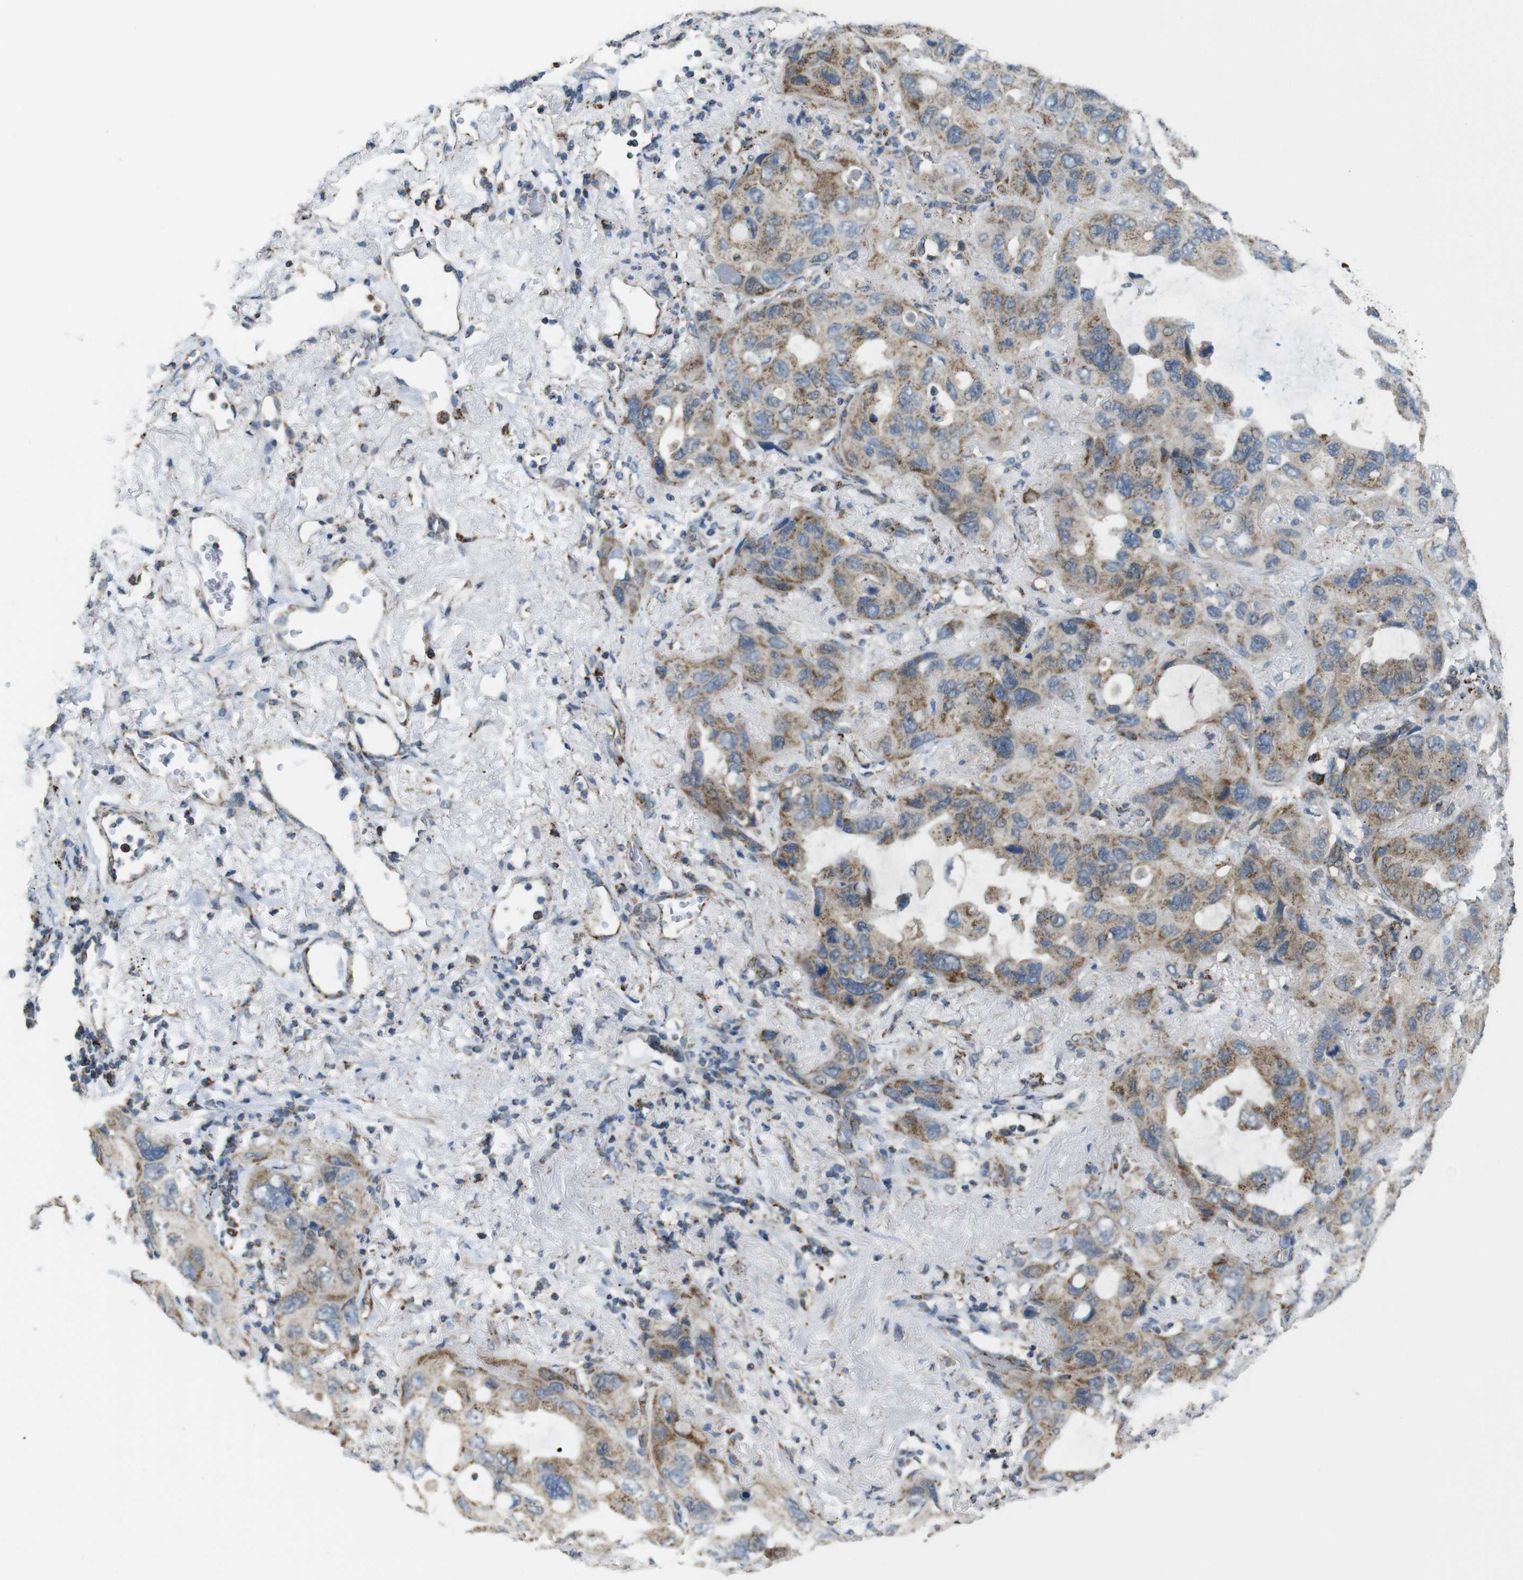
{"staining": {"intensity": "moderate", "quantity": ">75%", "location": "cytoplasmic/membranous"}, "tissue": "lung cancer", "cell_type": "Tumor cells", "image_type": "cancer", "snomed": [{"axis": "morphology", "description": "Squamous cell carcinoma, NOS"}, {"axis": "topography", "description": "Lung"}], "caption": "About >75% of tumor cells in human lung squamous cell carcinoma display moderate cytoplasmic/membranous protein positivity as visualized by brown immunohistochemical staining.", "gene": "CALHM2", "patient": {"sex": "female", "age": 73}}